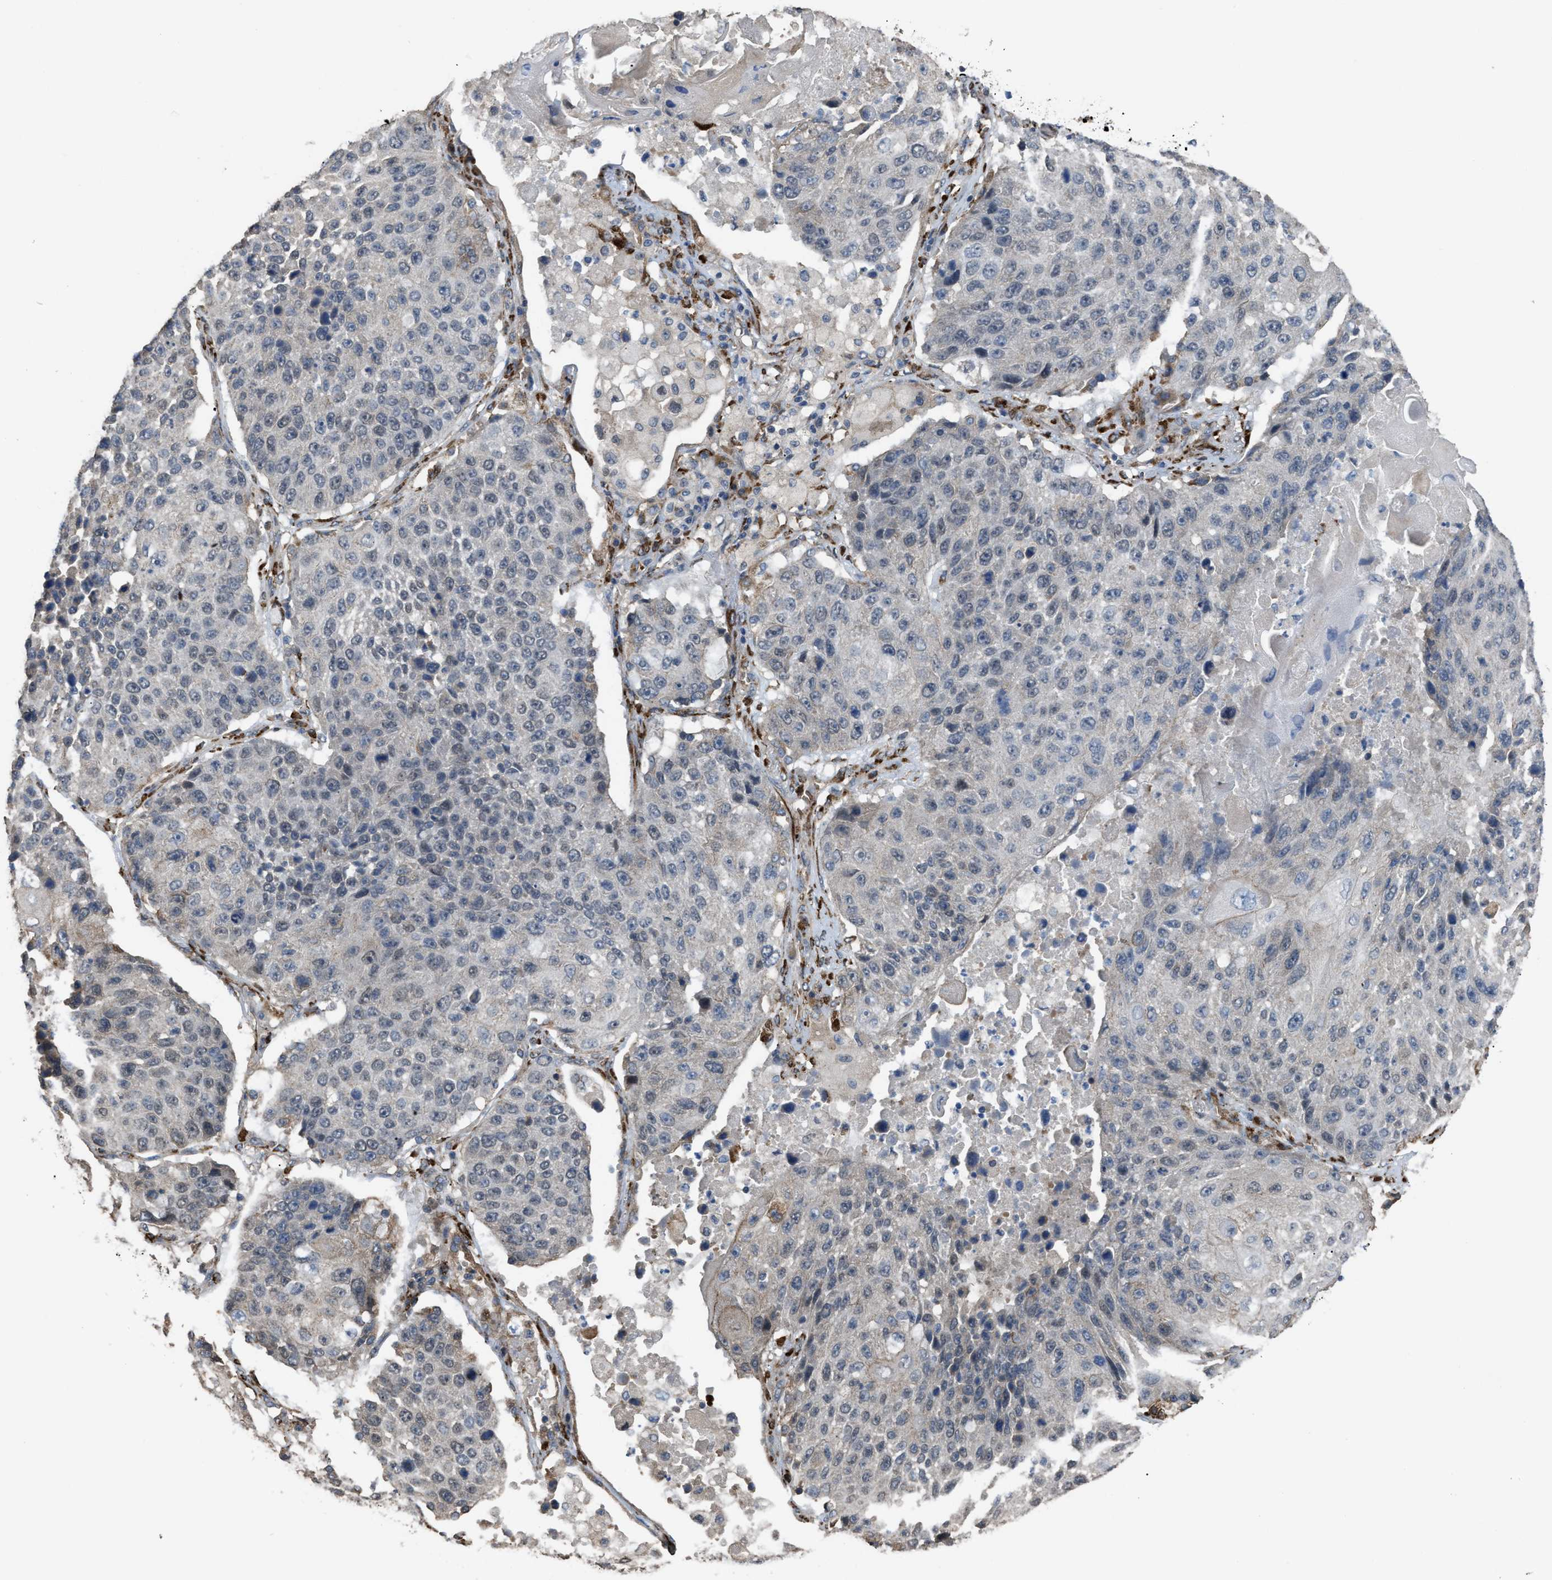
{"staining": {"intensity": "negative", "quantity": "none", "location": "none"}, "tissue": "lung cancer", "cell_type": "Tumor cells", "image_type": "cancer", "snomed": [{"axis": "morphology", "description": "Squamous cell carcinoma, NOS"}, {"axis": "topography", "description": "Lung"}], "caption": "IHC of squamous cell carcinoma (lung) reveals no staining in tumor cells. (DAB (3,3'-diaminobenzidine) immunohistochemistry (IHC) visualized using brightfield microscopy, high magnification).", "gene": "SELENOM", "patient": {"sex": "male", "age": 61}}